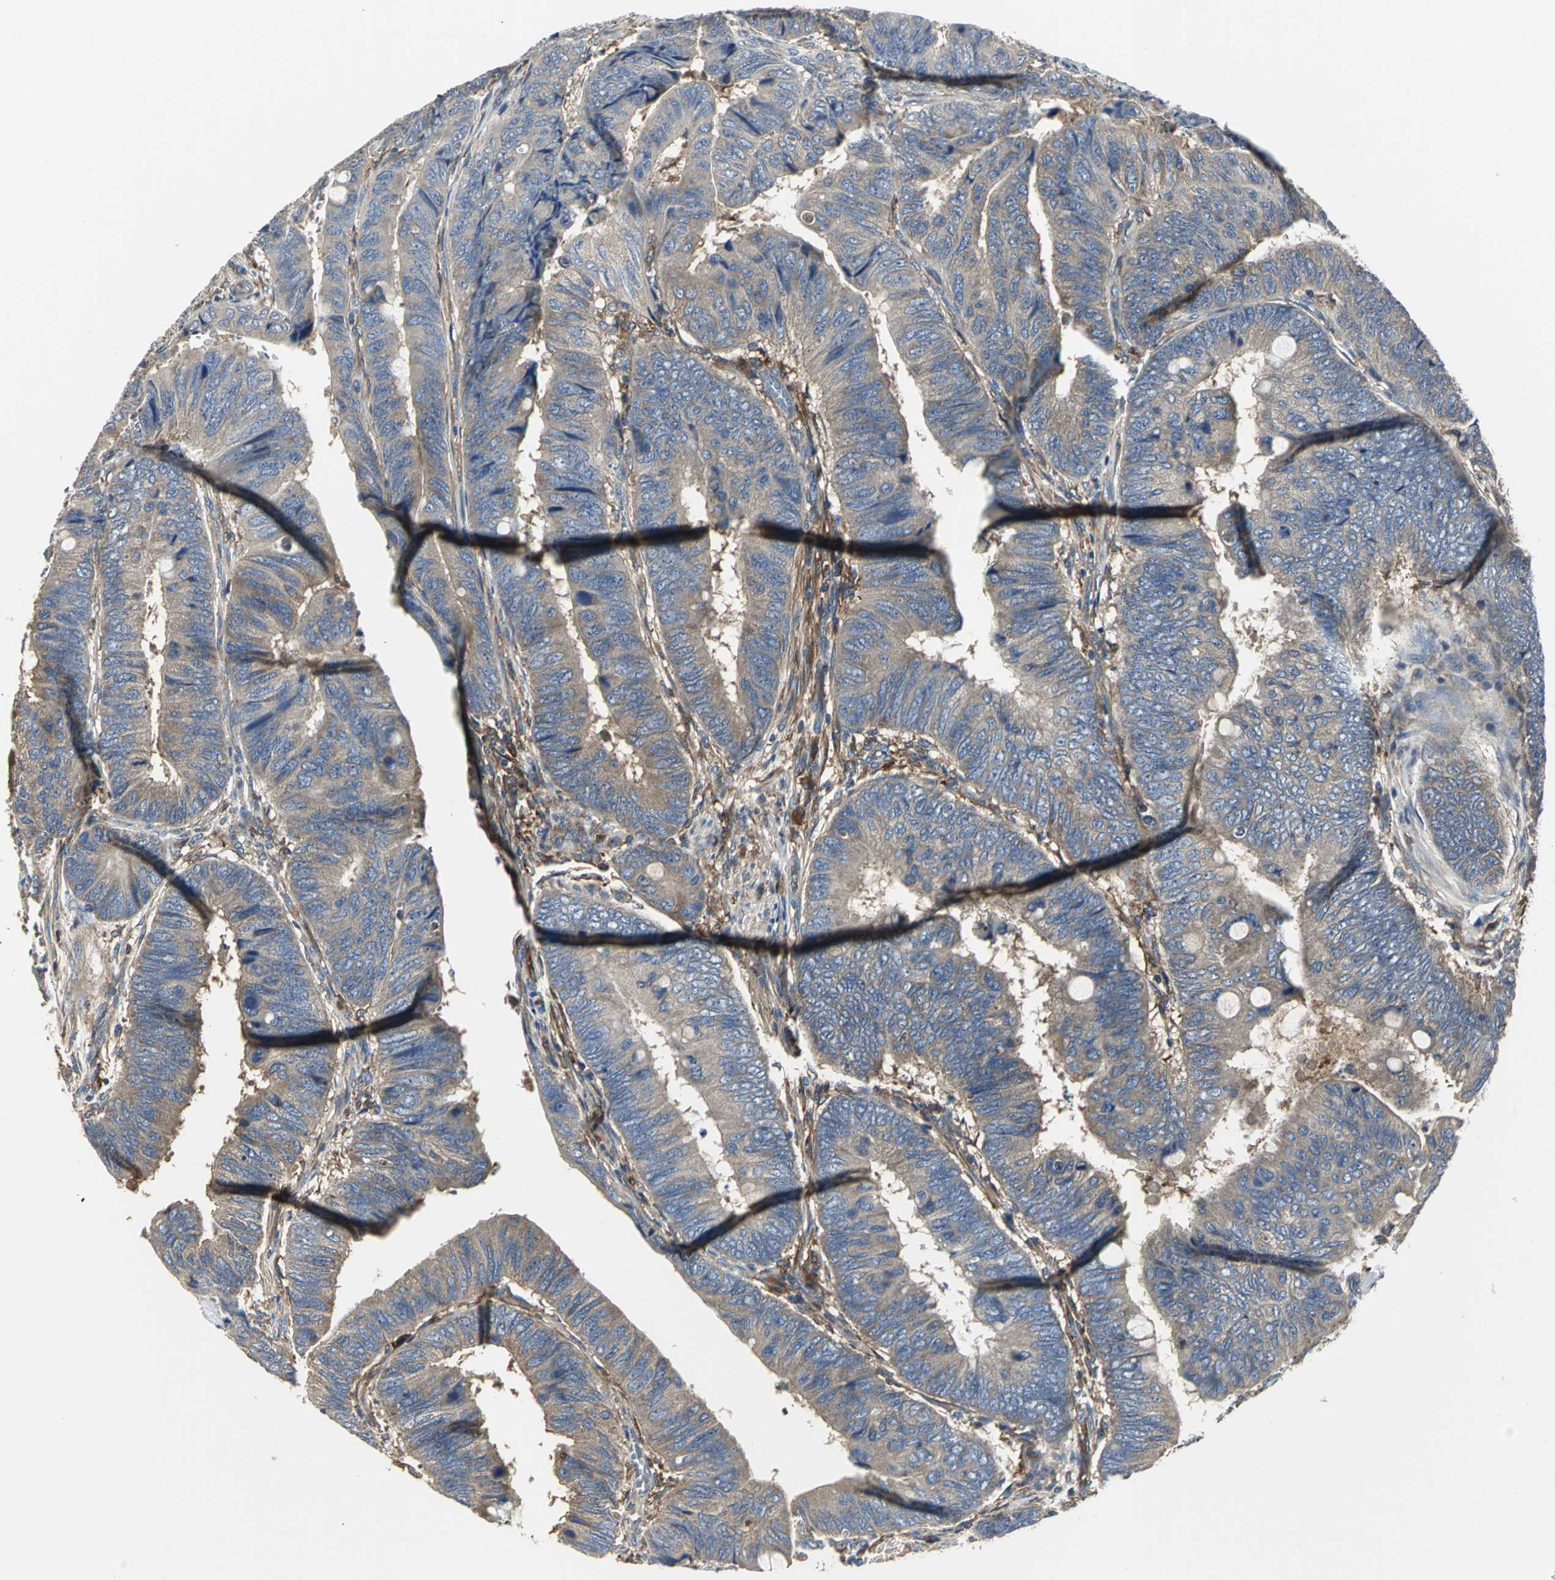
{"staining": {"intensity": "moderate", "quantity": ">75%", "location": "cytoplasmic/membranous"}, "tissue": "colorectal cancer", "cell_type": "Tumor cells", "image_type": "cancer", "snomed": [{"axis": "morphology", "description": "Normal tissue, NOS"}, {"axis": "morphology", "description": "Adenocarcinoma, NOS"}, {"axis": "topography", "description": "Rectum"}, {"axis": "topography", "description": "Peripheral nerve tissue"}], "caption": "Protein staining of colorectal adenocarcinoma tissue displays moderate cytoplasmic/membranous positivity in approximately >75% of tumor cells. (Stains: DAB (3,3'-diaminobenzidine) in brown, nuclei in blue, Microscopy: brightfield microscopy at high magnification).", "gene": "CHRNB1", "patient": {"sex": "male", "age": 92}}